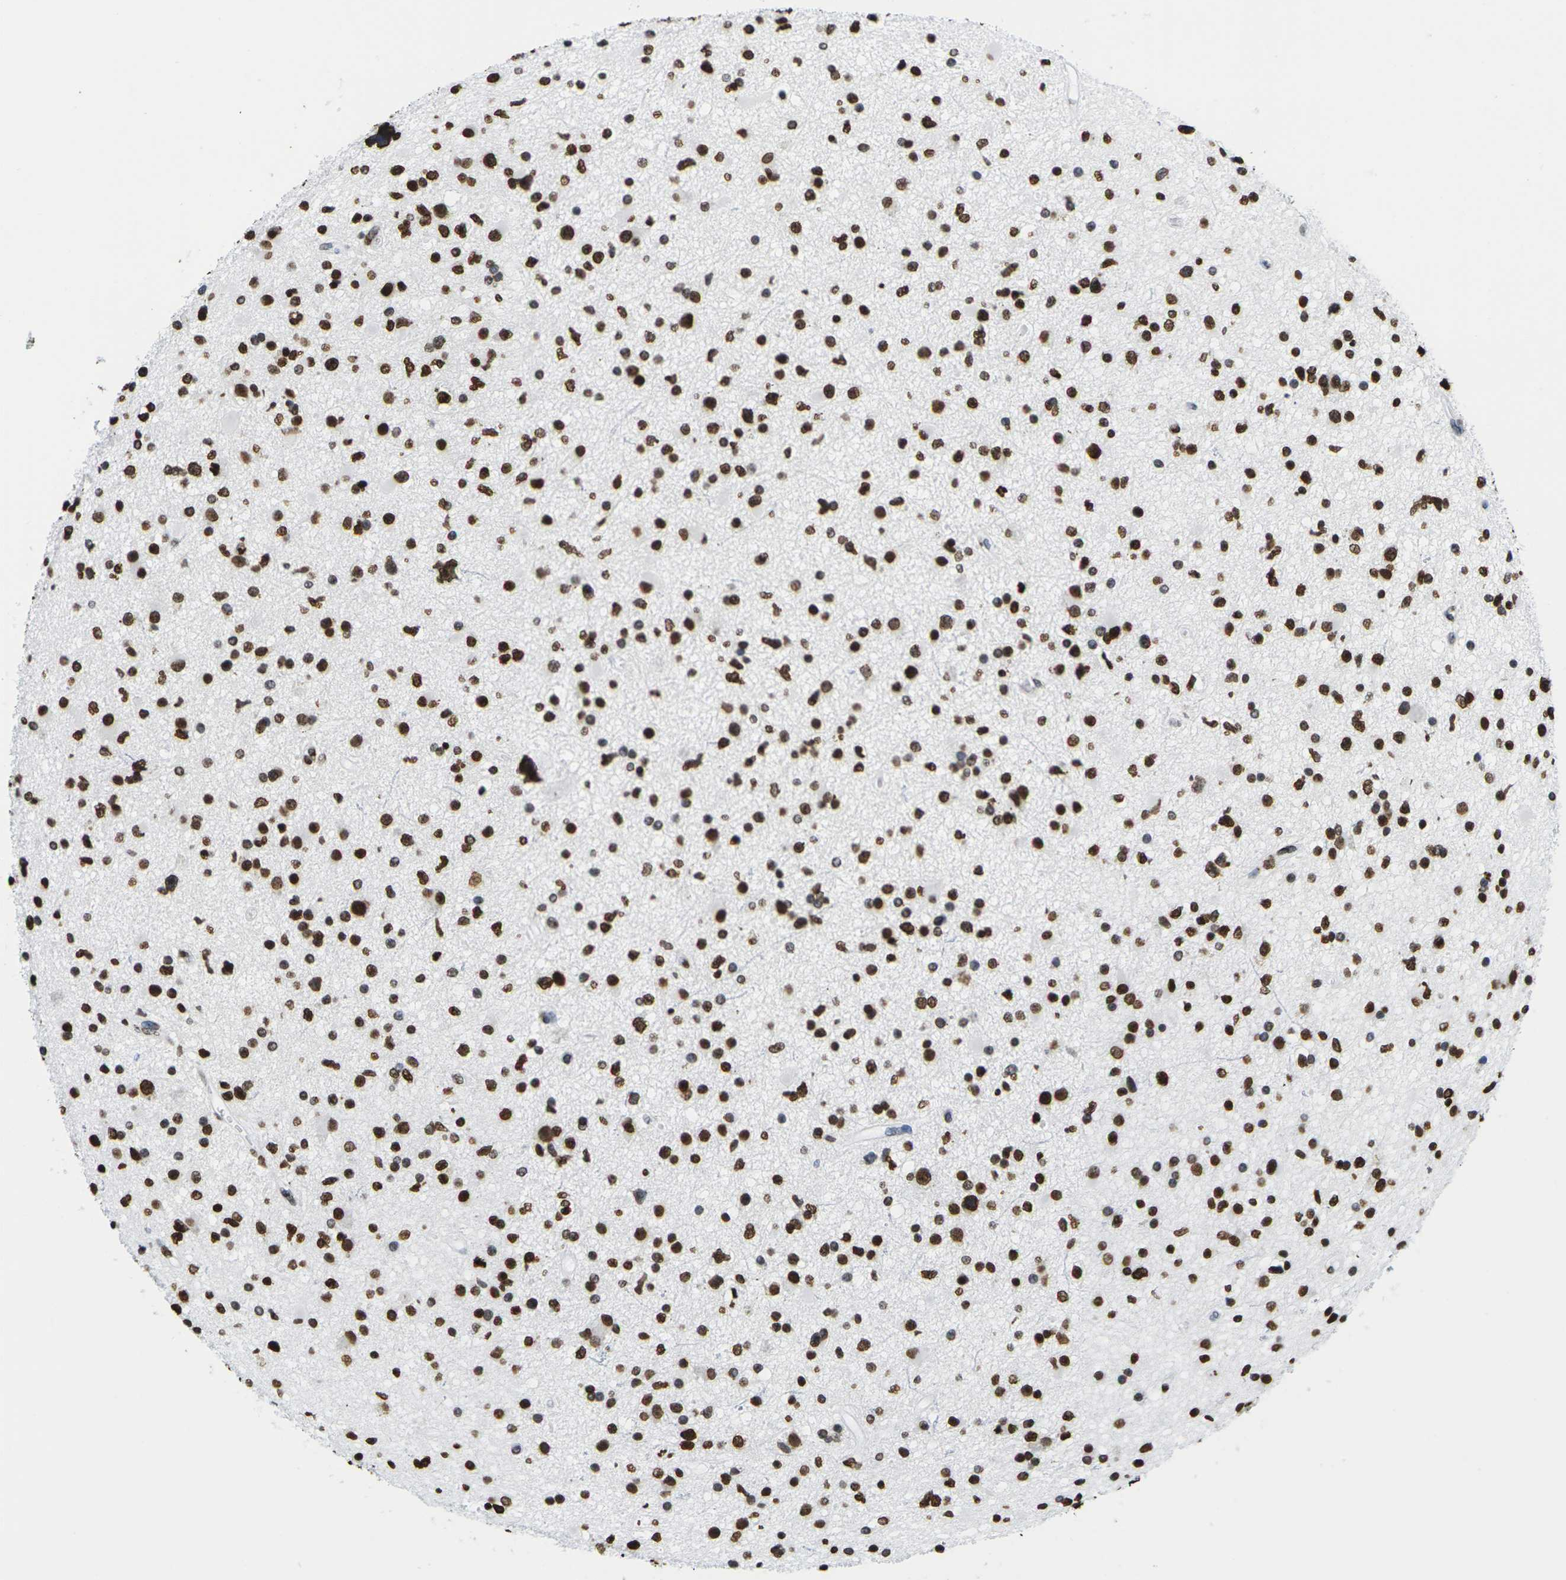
{"staining": {"intensity": "strong", "quantity": ">75%", "location": "cytoplasmic/membranous,nuclear"}, "tissue": "glioma", "cell_type": "Tumor cells", "image_type": "cancer", "snomed": [{"axis": "morphology", "description": "Glioma, malignant, High grade"}, {"axis": "topography", "description": "Brain"}], "caption": "Human glioma stained with a protein marker displays strong staining in tumor cells.", "gene": "H2AC21", "patient": {"sex": "male", "age": 33}}